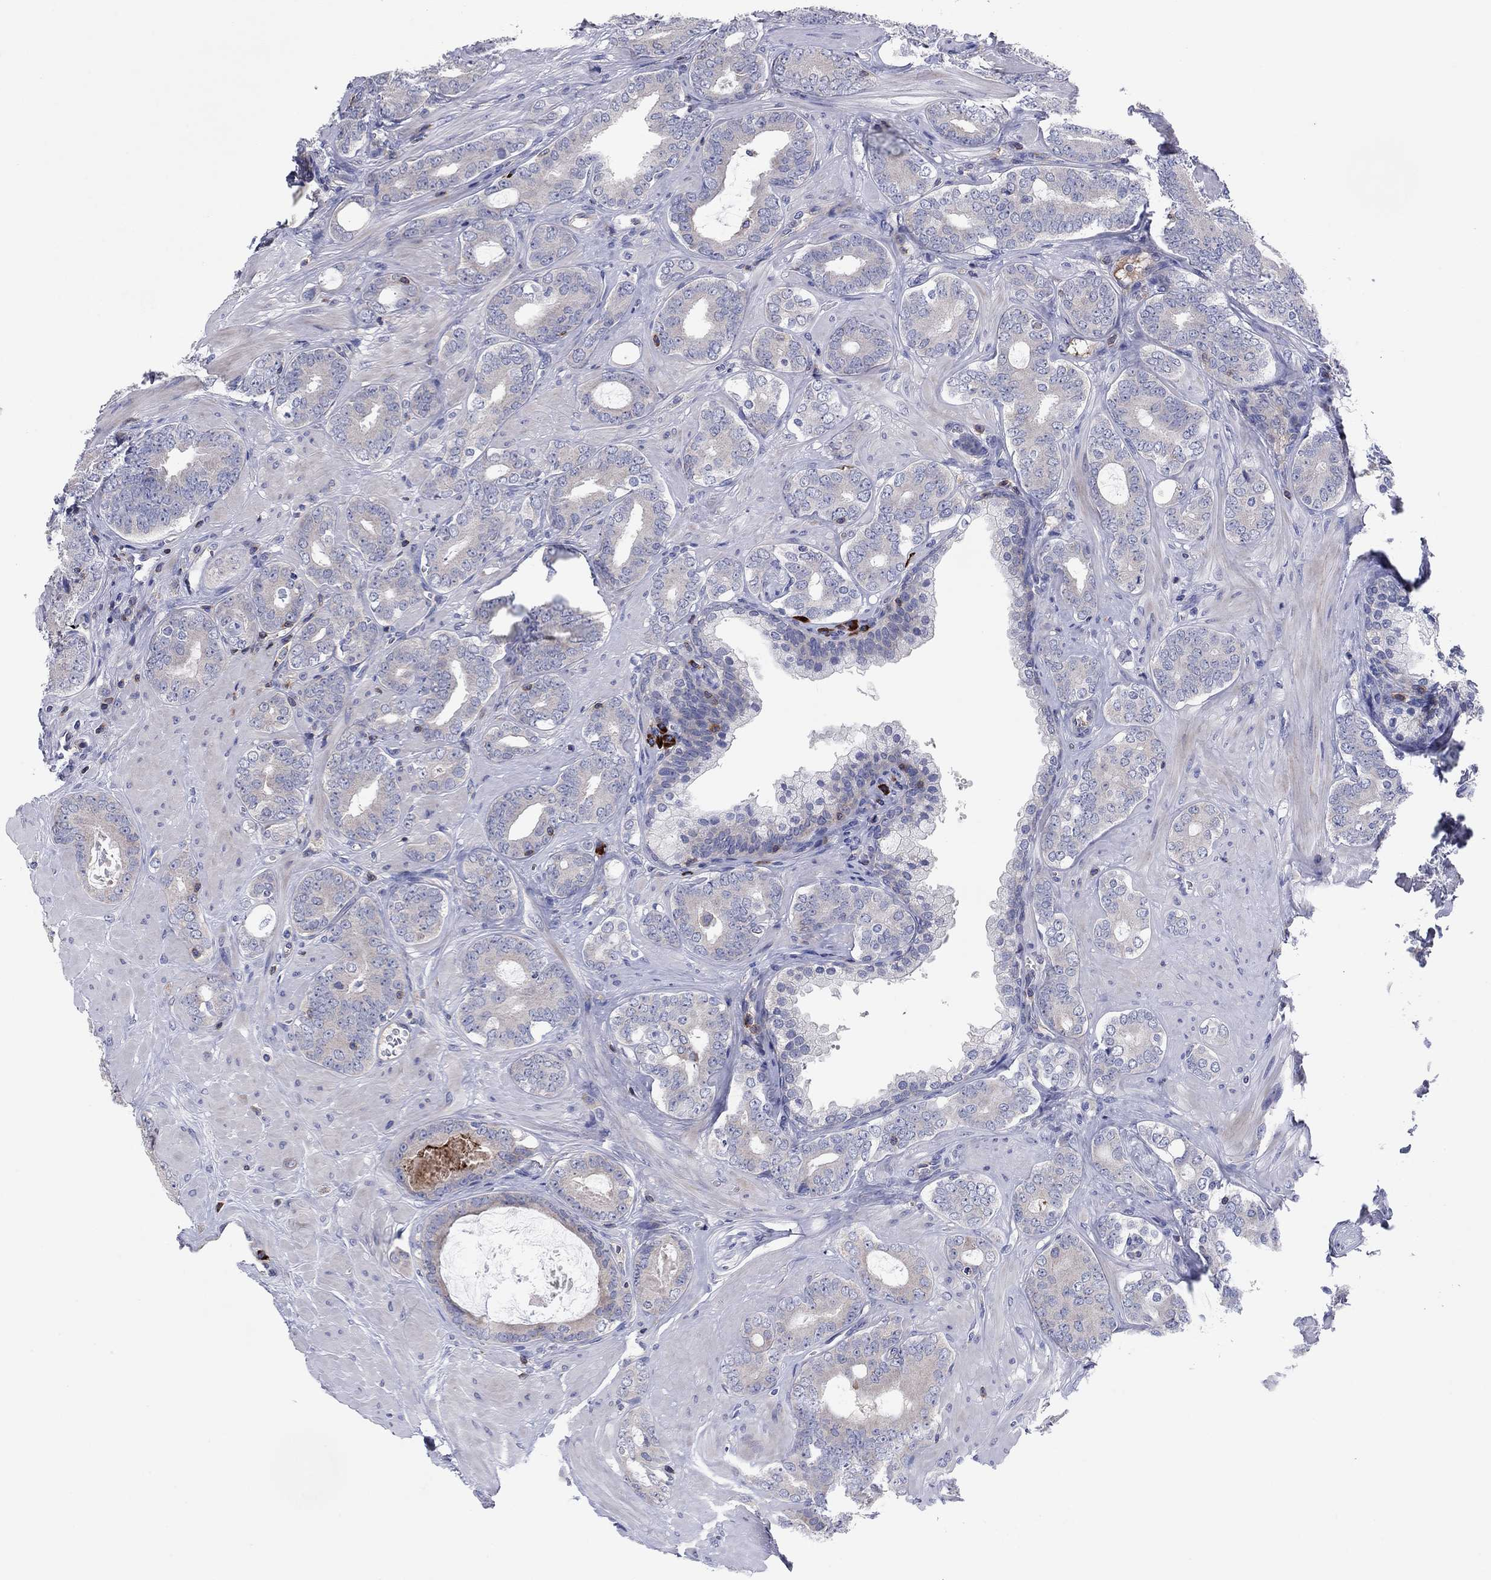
{"staining": {"intensity": "negative", "quantity": "none", "location": "none"}, "tissue": "prostate cancer", "cell_type": "Tumor cells", "image_type": "cancer", "snomed": [{"axis": "morphology", "description": "Adenocarcinoma, NOS"}, {"axis": "topography", "description": "Prostate"}], "caption": "This is an immunohistochemistry (IHC) micrograph of prostate cancer (adenocarcinoma). There is no expression in tumor cells.", "gene": "PVR", "patient": {"sex": "male", "age": 55}}